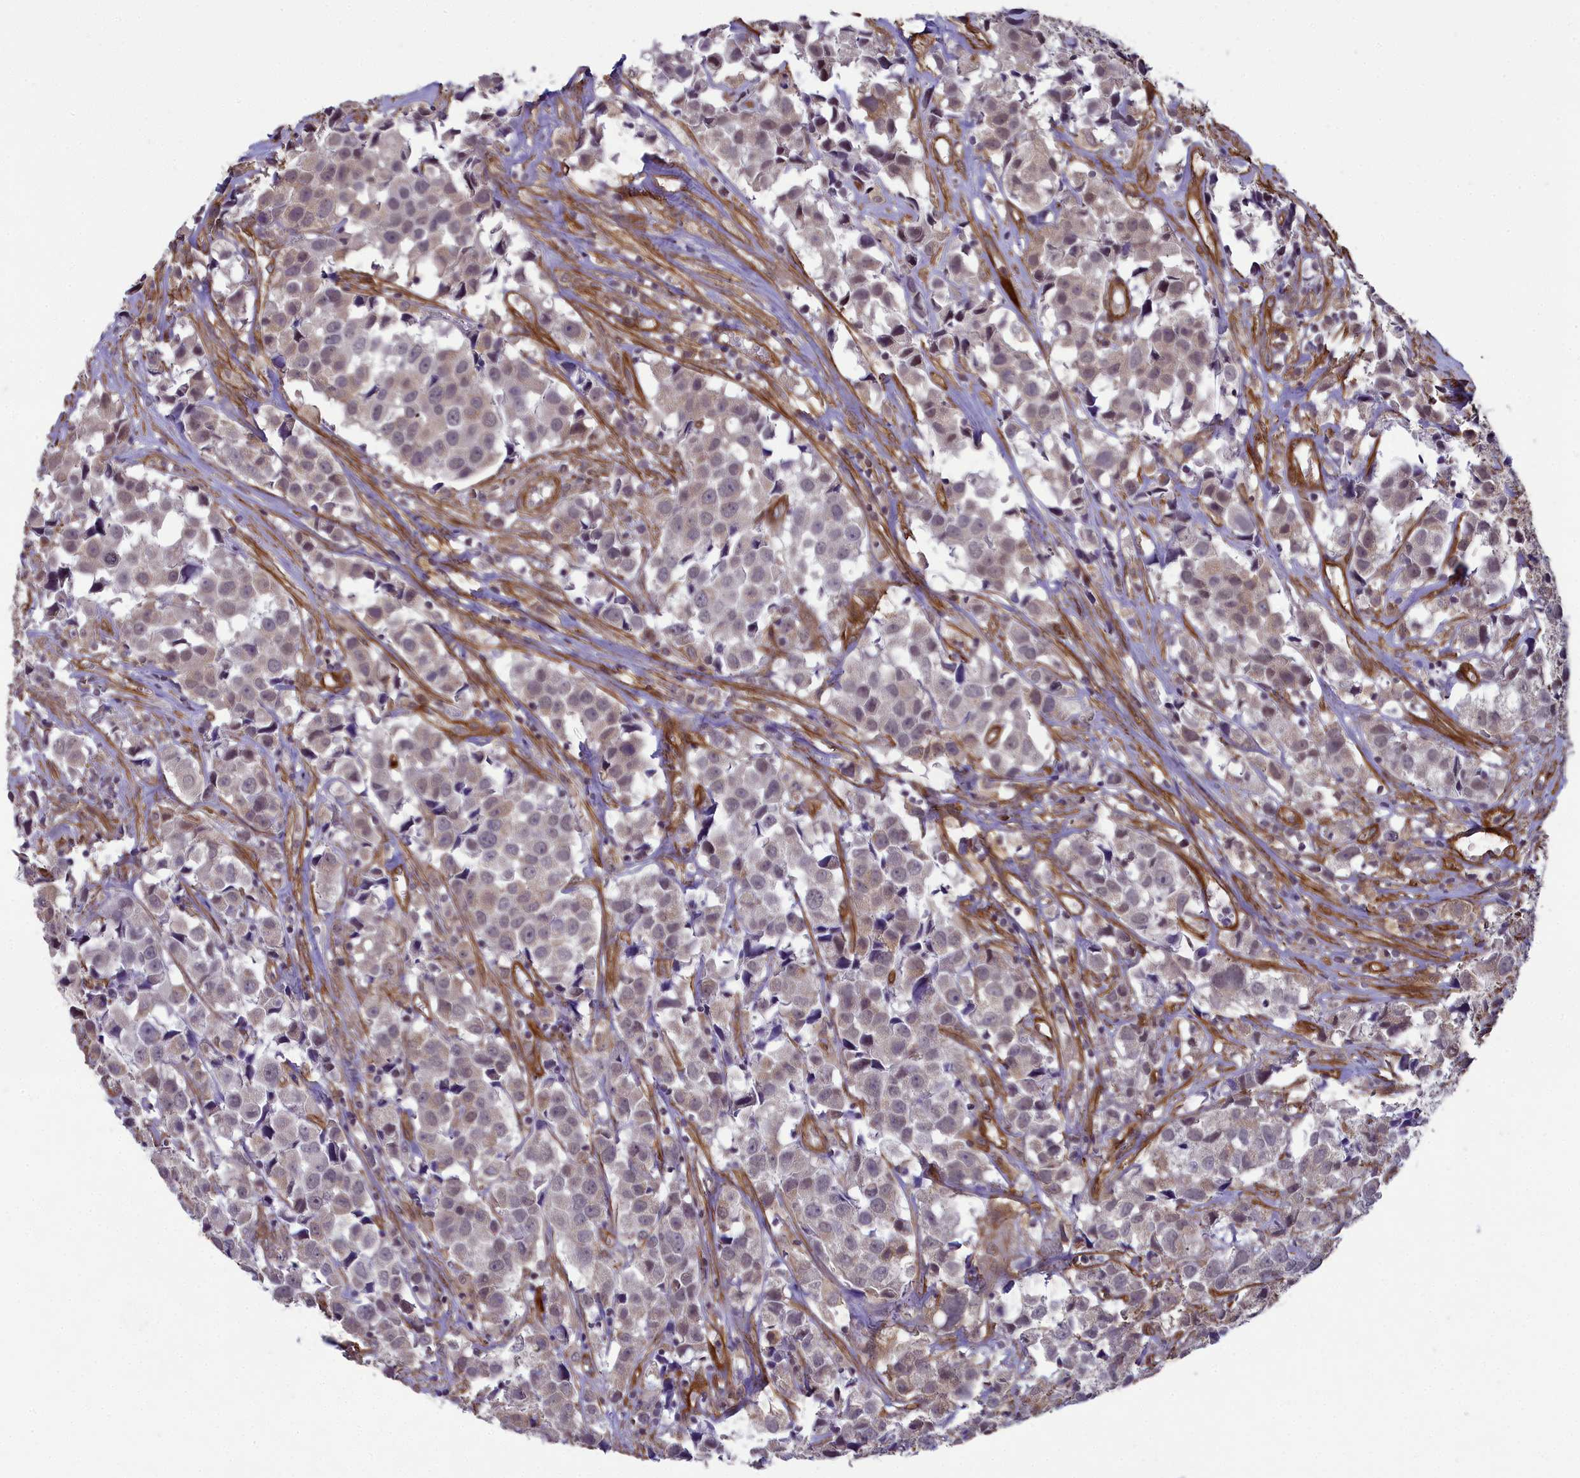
{"staining": {"intensity": "negative", "quantity": "none", "location": "none"}, "tissue": "urothelial cancer", "cell_type": "Tumor cells", "image_type": "cancer", "snomed": [{"axis": "morphology", "description": "Urothelial carcinoma, High grade"}, {"axis": "topography", "description": "Urinary bladder"}], "caption": "Tumor cells are negative for brown protein staining in urothelial cancer.", "gene": "TNS1", "patient": {"sex": "female", "age": 75}}